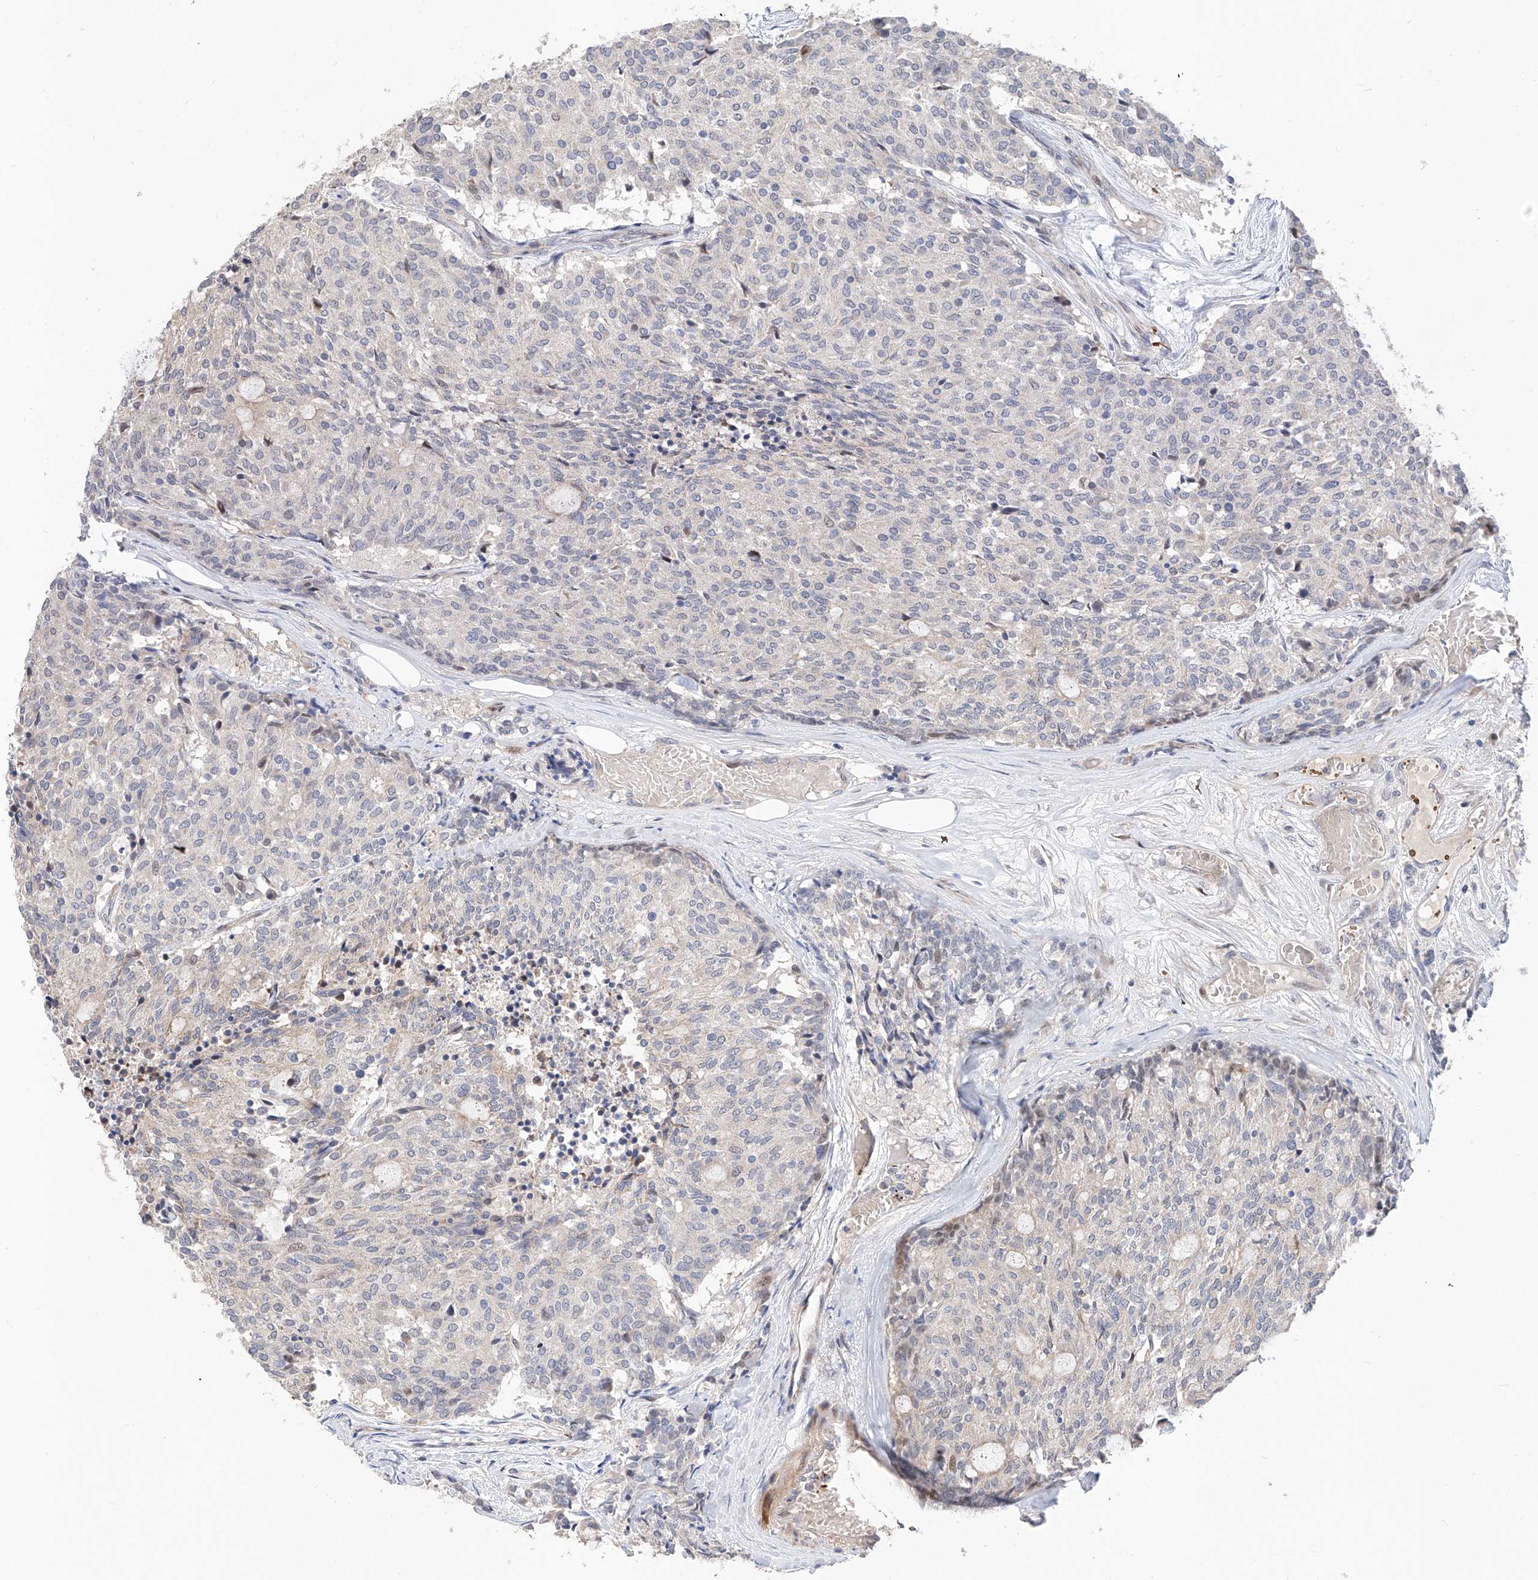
{"staining": {"intensity": "negative", "quantity": "none", "location": "none"}, "tissue": "carcinoid", "cell_type": "Tumor cells", "image_type": "cancer", "snomed": [{"axis": "morphology", "description": "Carcinoid, malignant, NOS"}, {"axis": "topography", "description": "Pancreas"}], "caption": "Tumor cells are negative for protein expression in human carcinoid. (DAB immunohistochemistry (IHC), high magnification).", "gene": "FUCA2", "patient": {"sex": "female", "age": 54}}